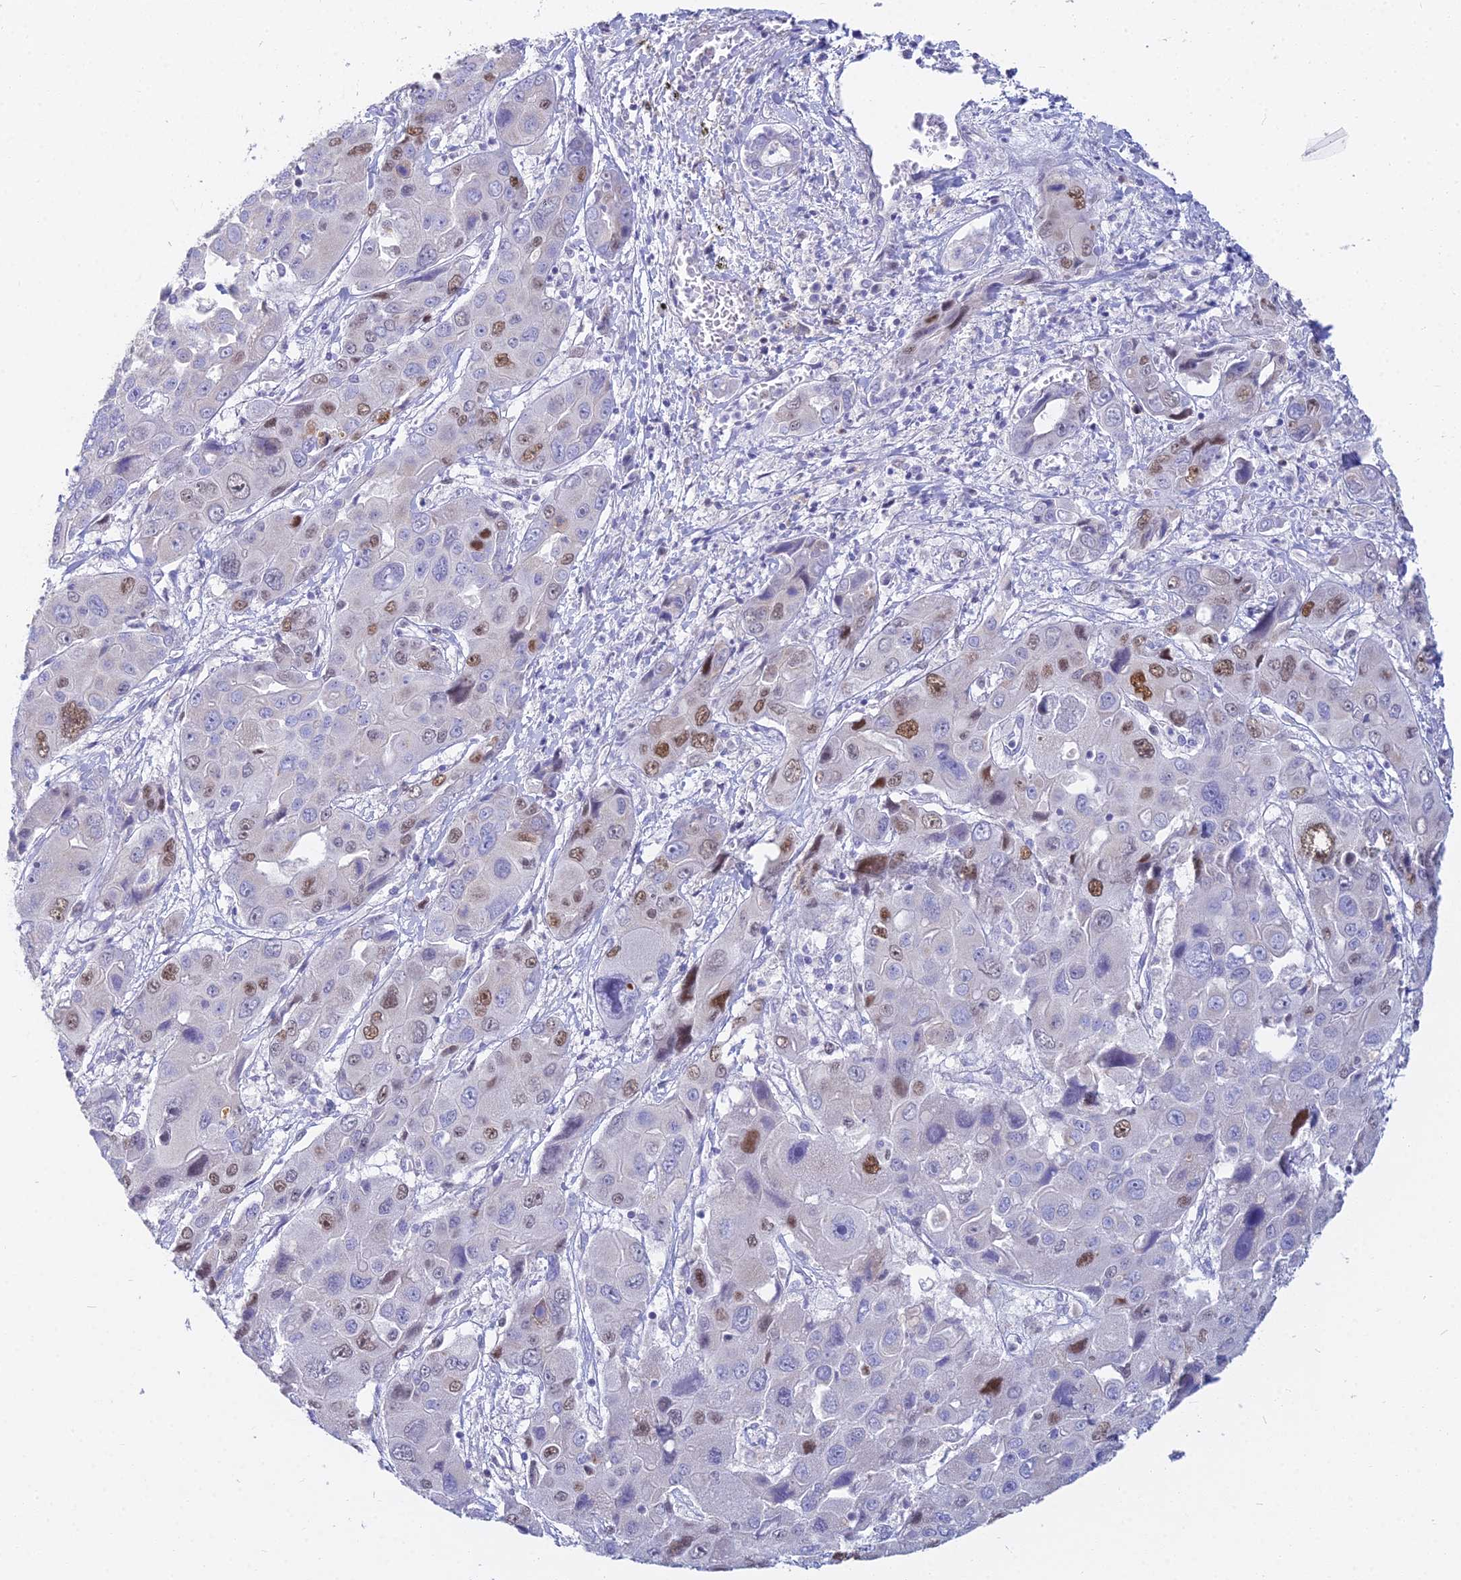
{"staining": {"intensity": "moderate", "quantity": "<25%", "location": "nuclear"}, "tissue": "liver cancer", "cell_type": "Tumor cells", "image_type": "cancer", "snomed": [{"axis": "morphology", "description": "Cholangiocarcinoma"}, {"axis": "topography", "description": "Liver"}], "caption": "Protein staining of liver cholangiocarcinoma tissue shows moderate nuclear staining in approximately <25% of tumor cells. The protein of interest is shown in brown color, while the nuclei are stained blue.", "gene": "MCM2", "patient": {"sex": "male", "age": 67}}